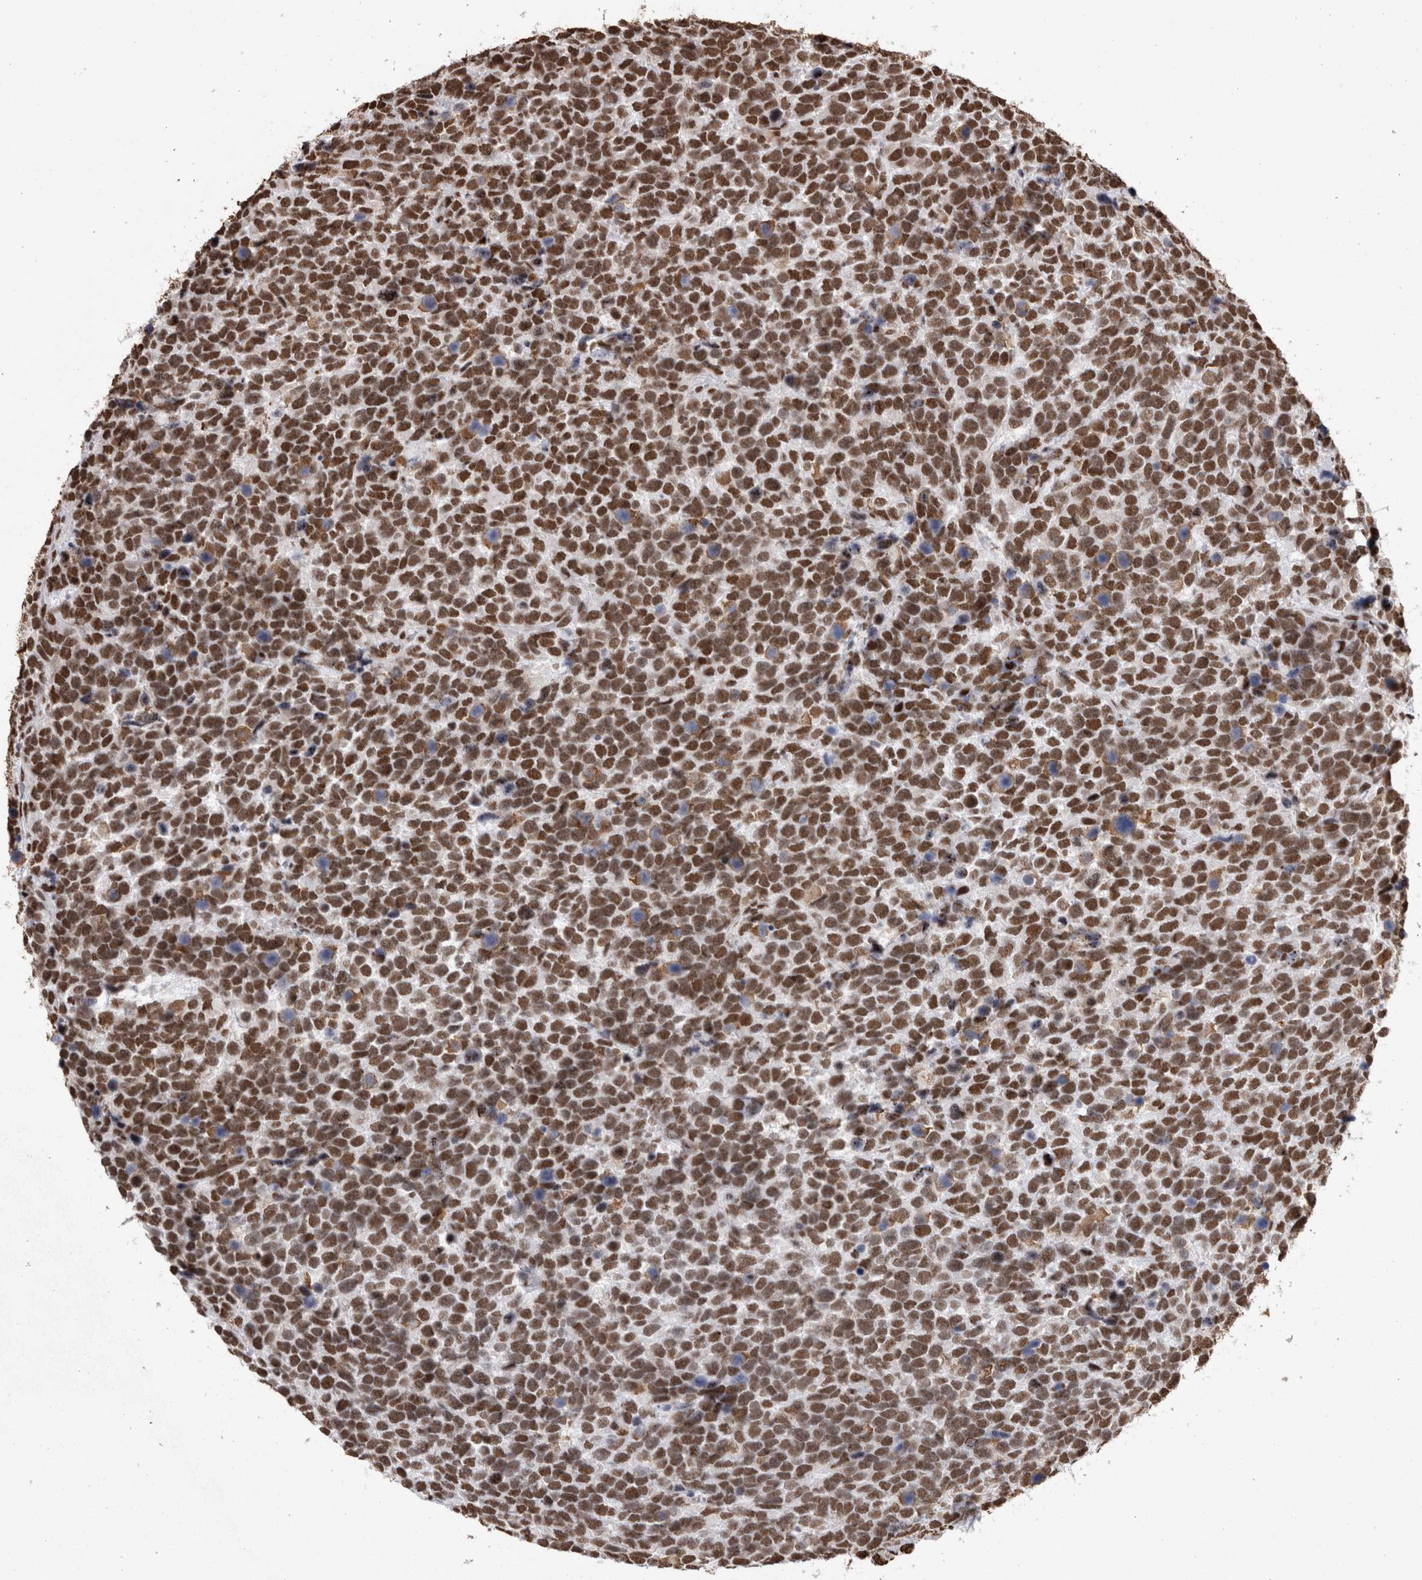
{"staining": {"intensity": "strong", "quantity": ">75%", "location": "nuclear"}, "tissue": "urothelial cancer", "cell_type": "Tumor cells", "image_type": "cancer", "snomed": [{"axis": "morphology", "description": "Urothelial carcinoma, High grade"}, {"axis": "topography", "description": "Urinary bladder"}], "caption": "Urothelial cancer was stained to show a protein in brown. There is high levels of strong nuclear expression in approximately >75% of tumor cells. (Stains: DAB in brown, nuclei in blue, Microscopy: brightfield microscopy at high magnification).", "gene": "HNRNPM", "patient": {"sex": "female", "age": 82}}